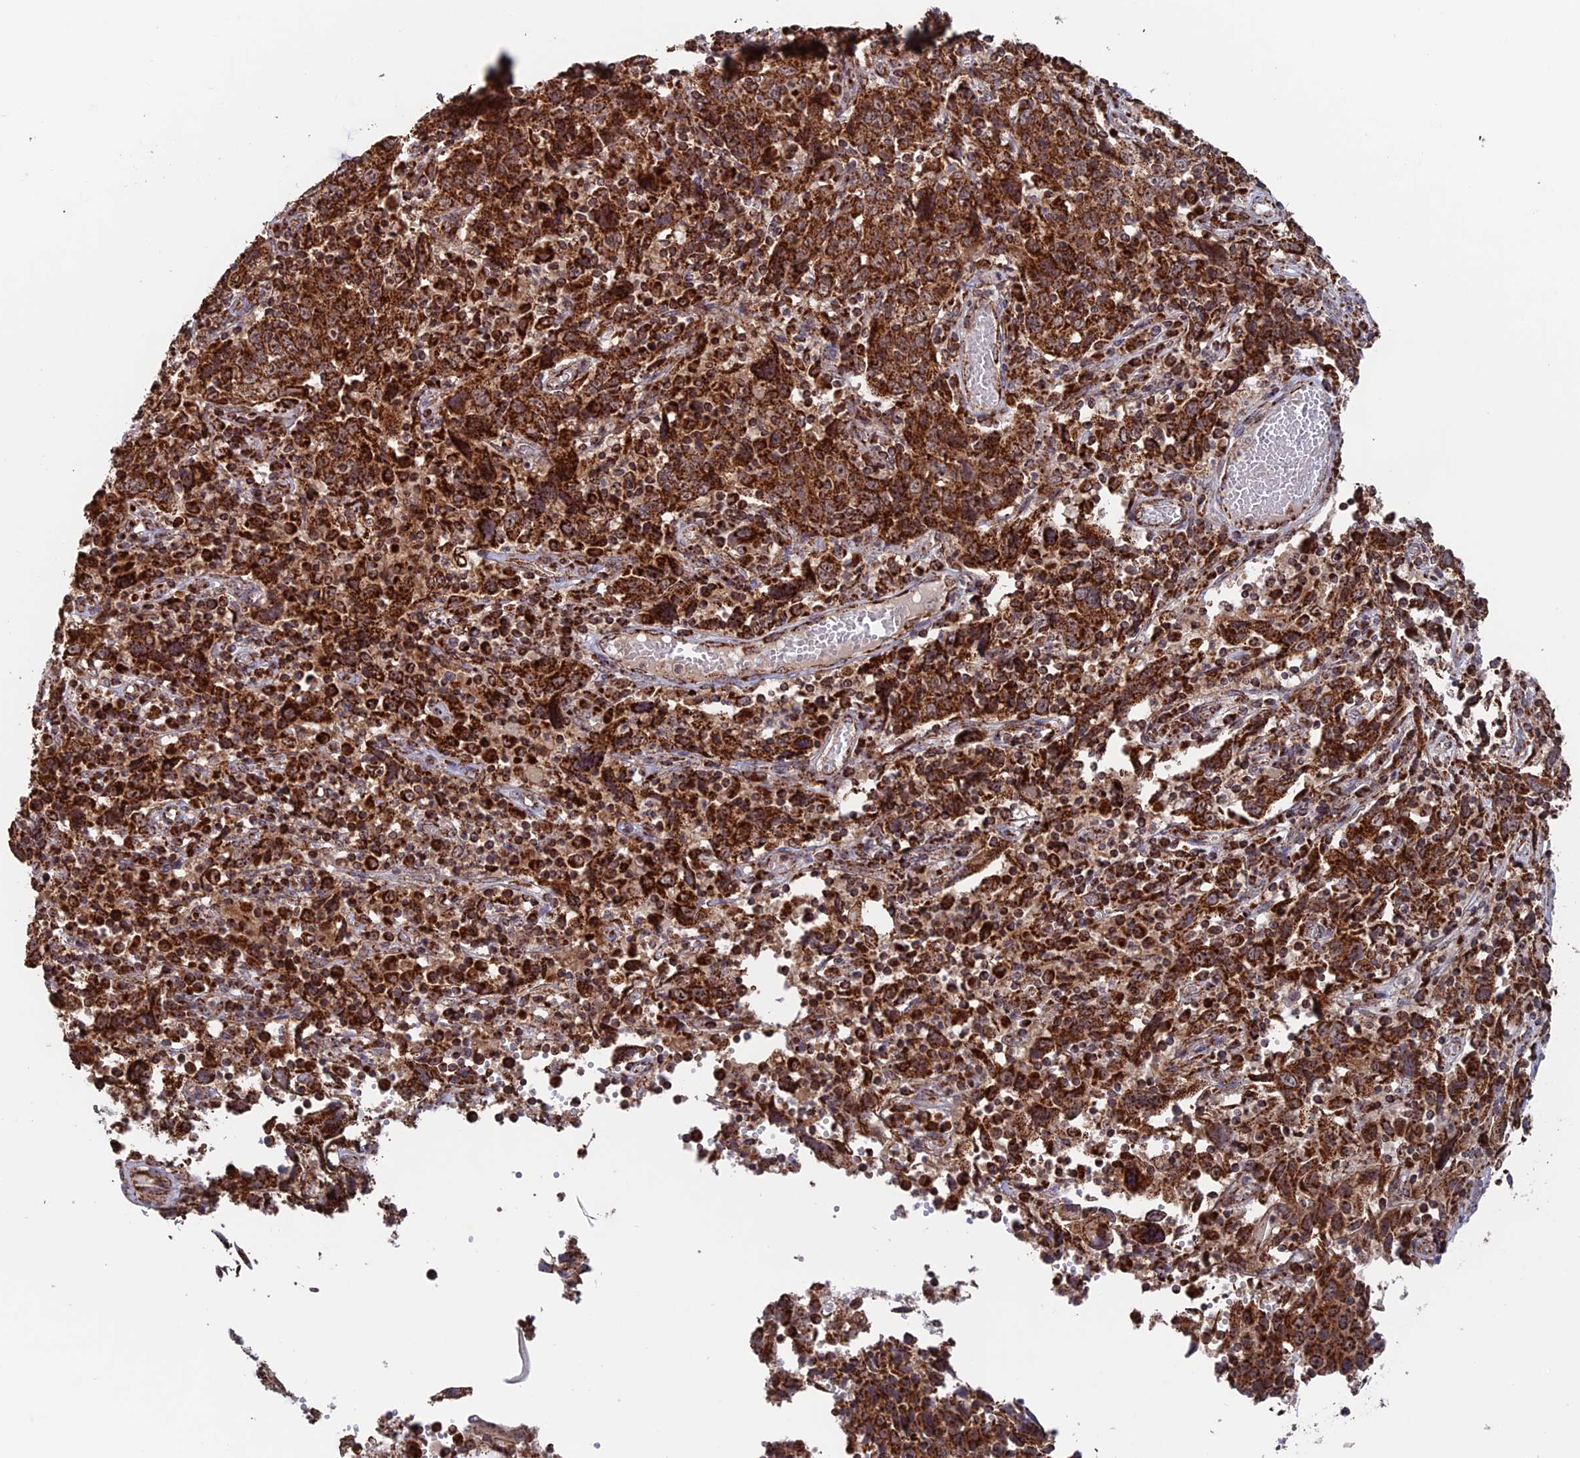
{"staining": {"intensity": "strong", "quantity": ">75%", "location": "cytoplasmic/membranous"}, "tissue": "cervical cancer", "cell_type": "Tumor cells", "image_type": "cancer", "snomed": [{"axis": "morphology", "description": "Squamous cell carcinoma, NOS"}, {"axis": "topography", "description": "Cervix"}], "caption": "Brown immunohistochemical staining in human cervical cancer (squamous cell carcinoma) reveals strong cytoplasmic/membranous staining in about >75% of tumor cells. The staining is performed using DAB (3,3'-diaminobenzidine) brown chromogen to label protein expression. The nuclei are counter-stained blue using hematoxylin.", "gene": "DTYMK", "patient": {"sex": "female", "age": 46}}